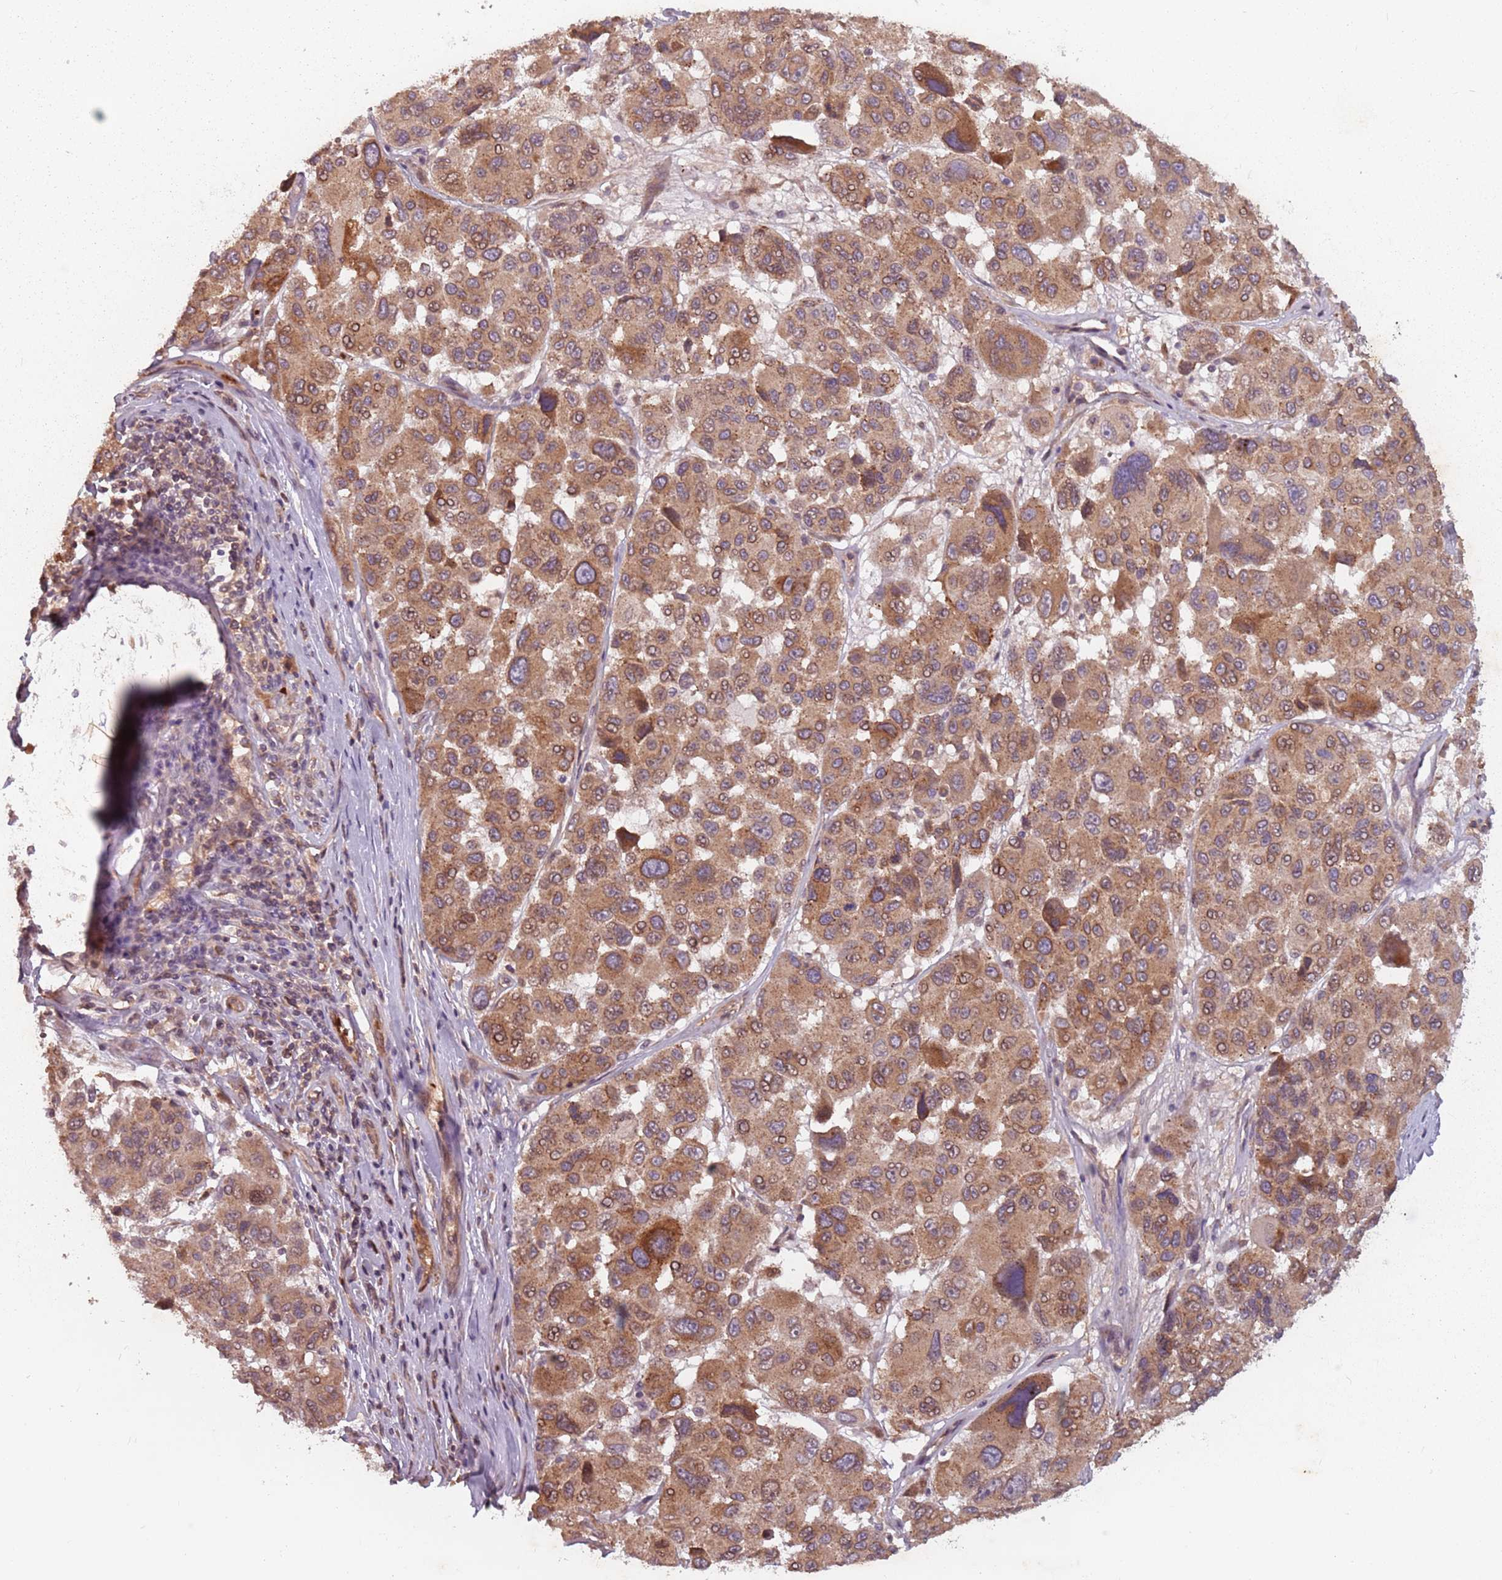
{"staining": {"intensity": "moderate", "quantity": ">75%", "location": "cytoplasmic/membranous,nuclear"}, "tissue": "melanoma", "cell_type": "Tumor cells", "image_type": "cancer", "snomed": [{"axis": "morphology", "description": "Malignant melanoma, NOS"}, {"axis": "topography", "description": "Skin"}], "caption": "Immunohistochemistry histopathology image of neoplastic tissue: human malignant melanoma stained using IHC demonstrates medium levels of moderate protein expression localized specifically in the cytoplasmic/membranous and nuclear of tumor cells, appearing as a cytoplasmic/membranous and nuclear brown color.", "gene": "GPR180", "patient": {"sex": "female", "age": 66}}